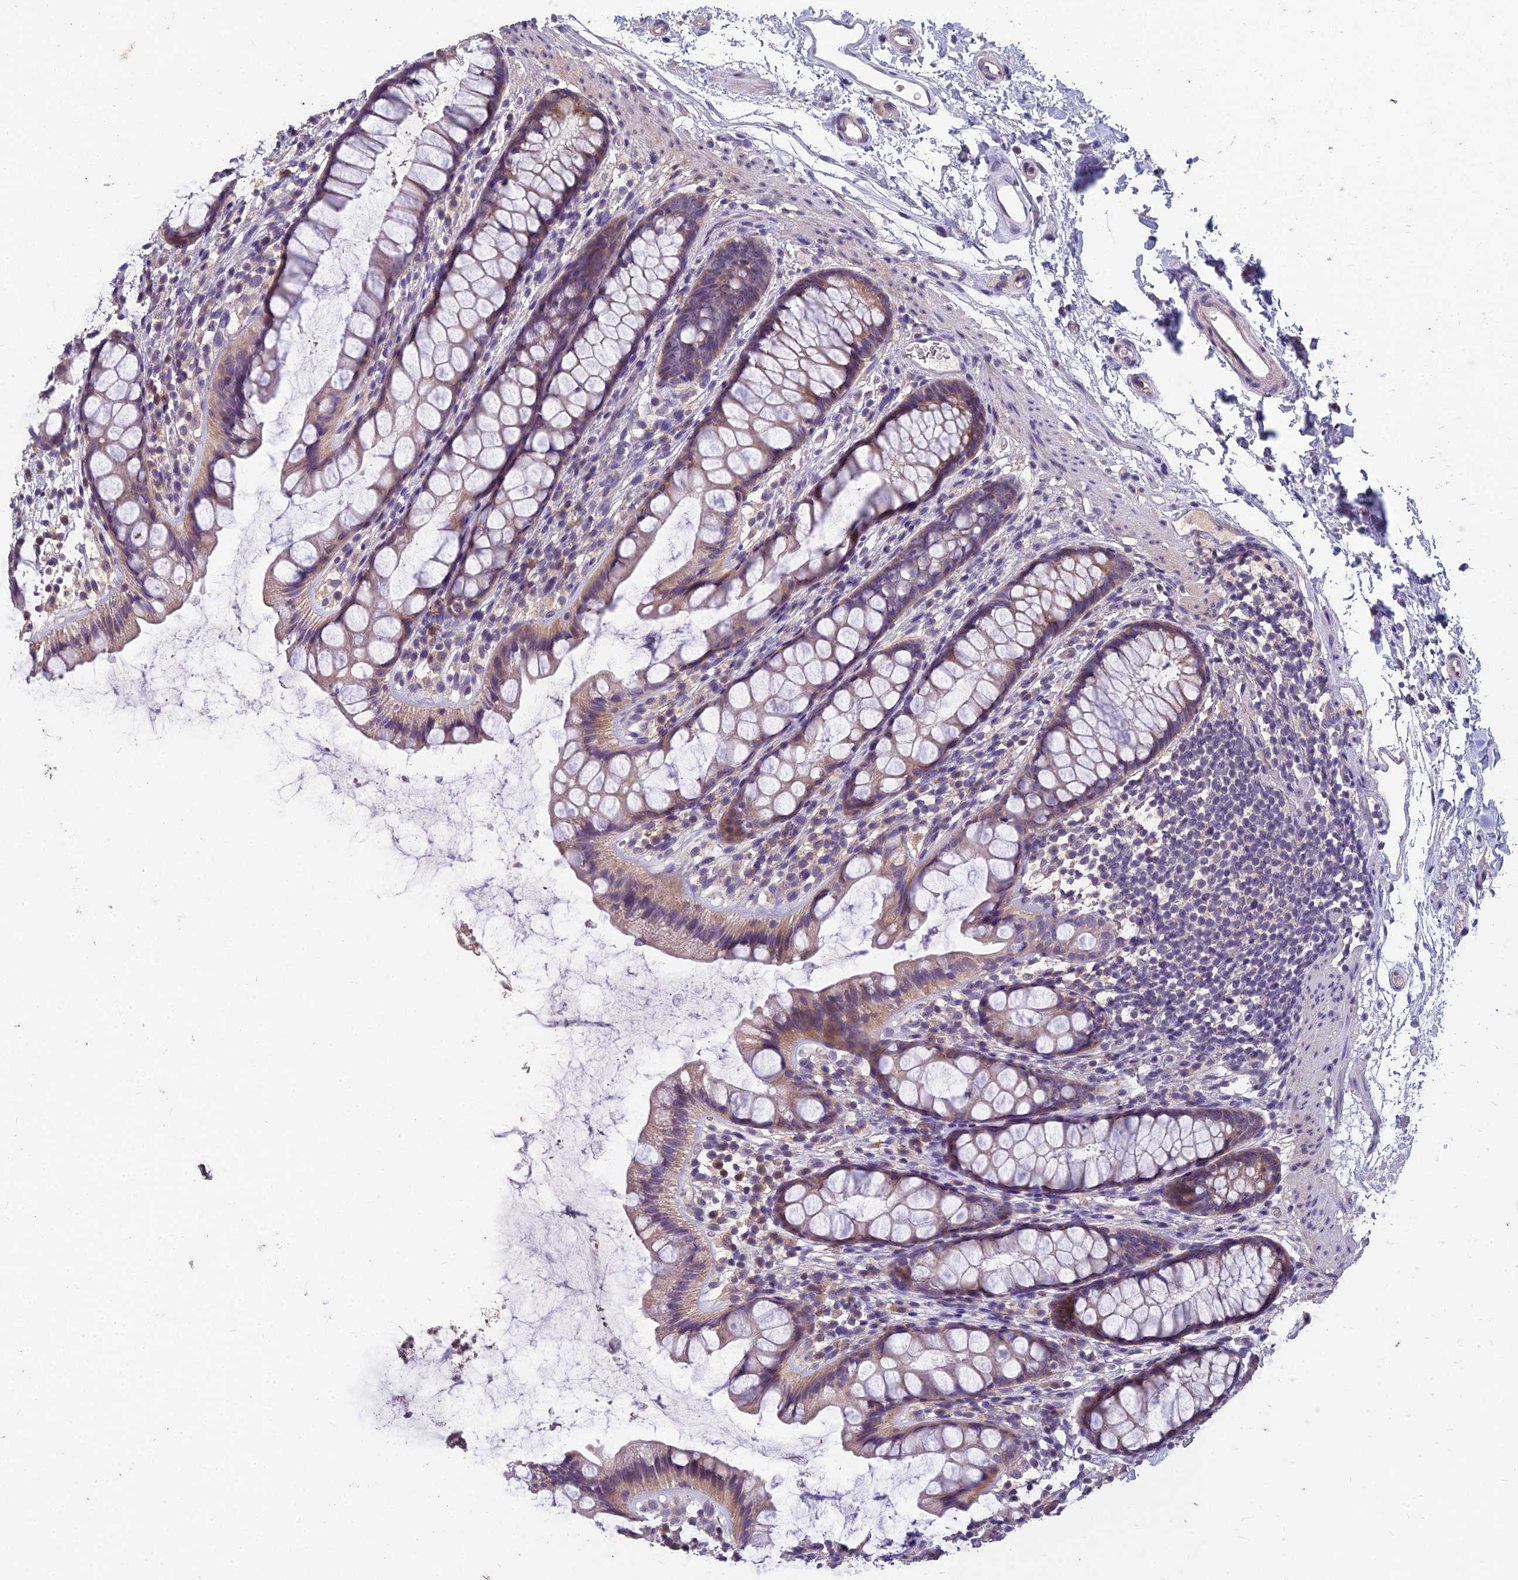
{"staining": {"intensity": "moderate", "quantity": "25%-75%", "location": "cytoplasmic/membranous"}, "tissue": "rectum", "cell_type": "Glandular cells", "image_type": "normal", "snomed": [{"axis": "morphology", "description": "Normal tissue, NOS"}, {"axis": "topography", "description": "Rectum"}], "caption": "About 25%-75% of glandular cells in normal rectum reveal moderate cytoplasmic/membranous protein staining as visualized by brown immunohistochemical staining.", "gene": "CEACAM16", "patient": {"sex": "female", "age": 65}}